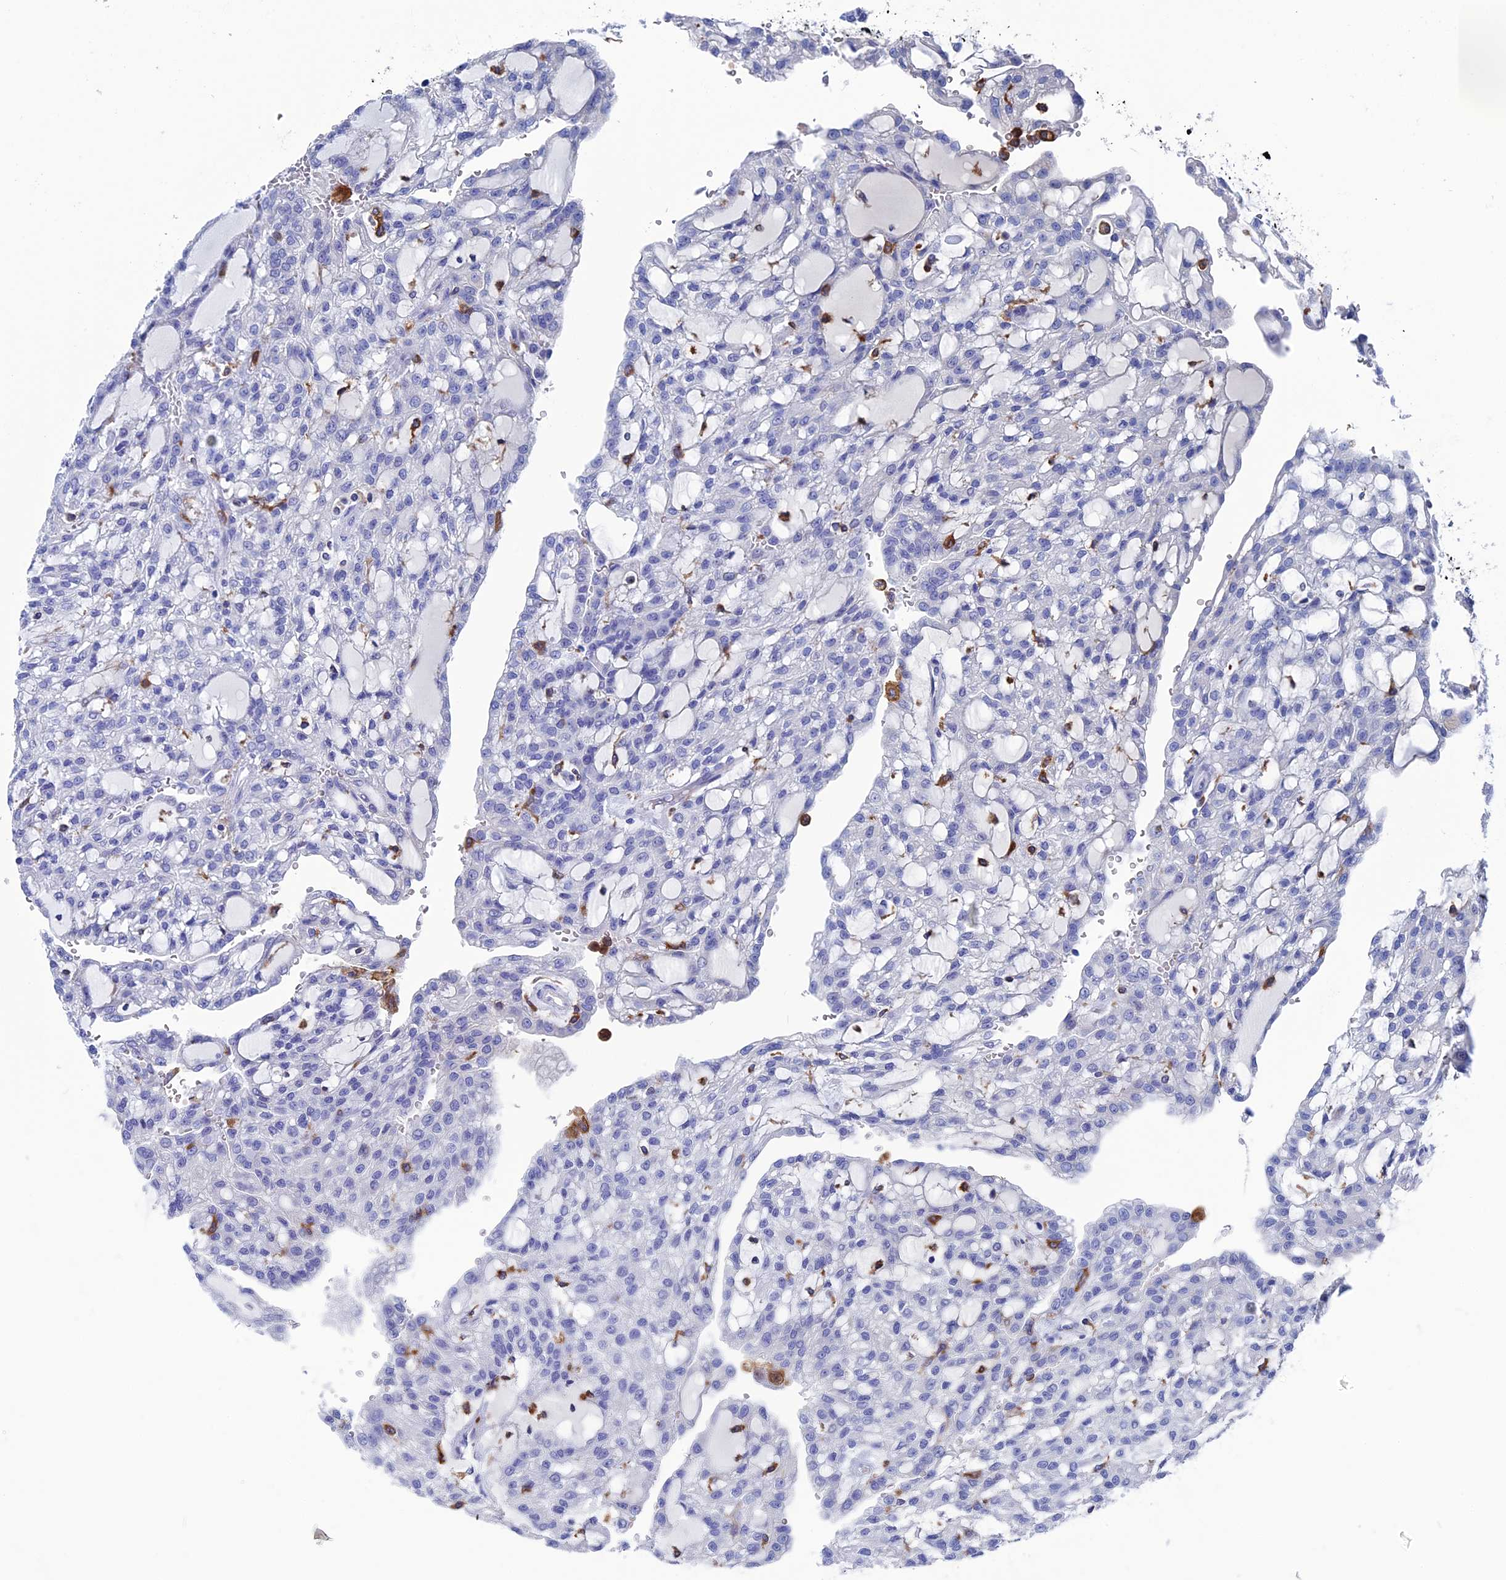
{"staining": {"intensity": "negative", "quantity": "none", "location": "none"}, "tissue": "renal cancer", "cell_type": "Tumor cells", "image_type": "cancer", "snomed": [{"axis": "morphology", "description": "Adenocarcinoma, NOS"}, {"axis": "topography", "description": "Kidney"}], "caption": "There is no significant expression in tumor cells of adenocarcinoma (renal). Nuclei are stained in blue.", "gene": "TYROBP", "patient": {"sex": "male", "age": 63}}